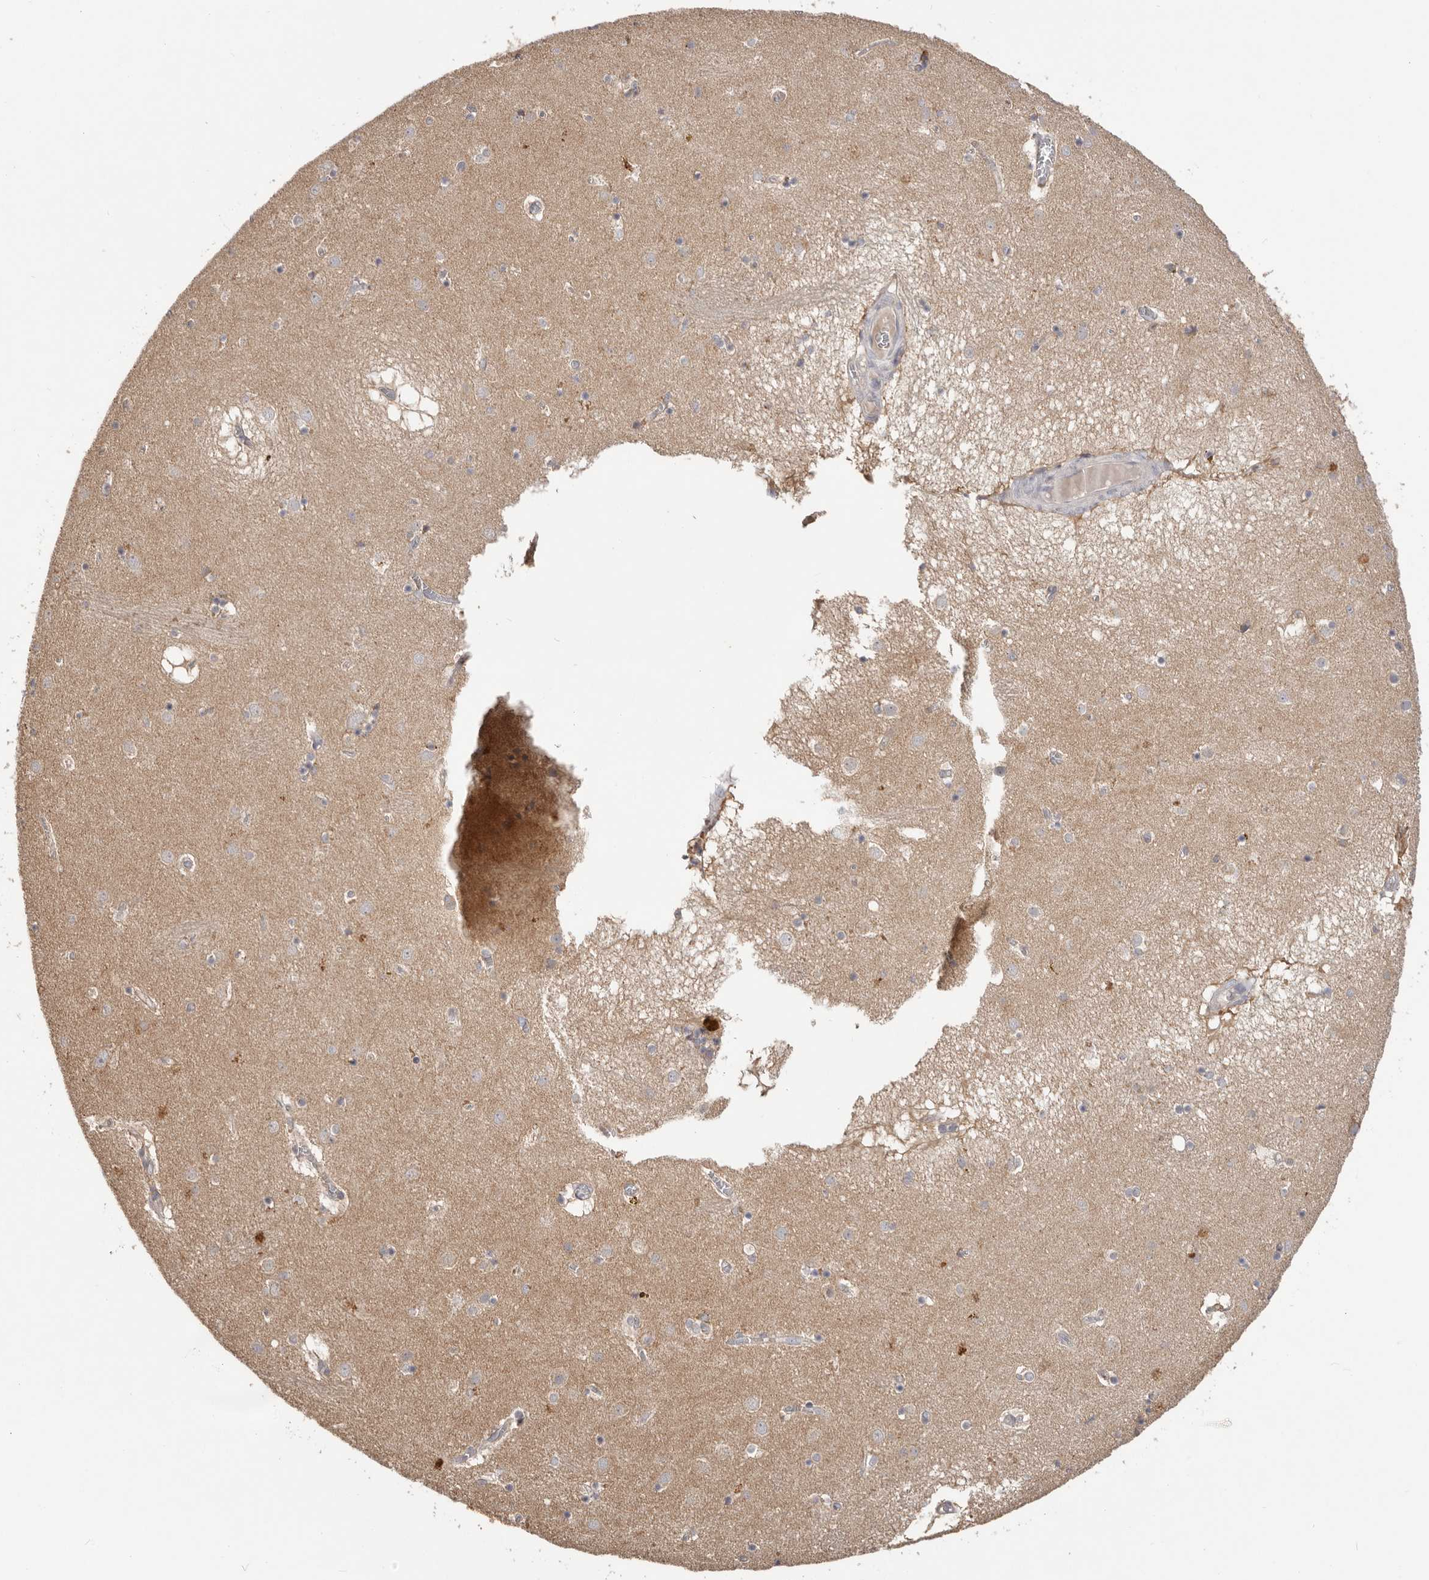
{"staining": {"intensity": "weak", "quantity": "25%-75%", "location": "cytoplasmic/membranous"}, "tissue": "caudate", "cell_type": "Glial cells", "image_type": "normal", "snomed": [{"axis": "morphology", "description": "Normal tissue, NOS"}, {"axis": "topography", "description": "Lateral ventricle wall"}], "caption": "Immunohistochemistry of normal human caudate exhibits low levels of weak cytoplasmic/membranous staining in approximately 25%-75% of glial cells.", "gene": "LRP6", "patient": {"sex": "male", "age": 70}}